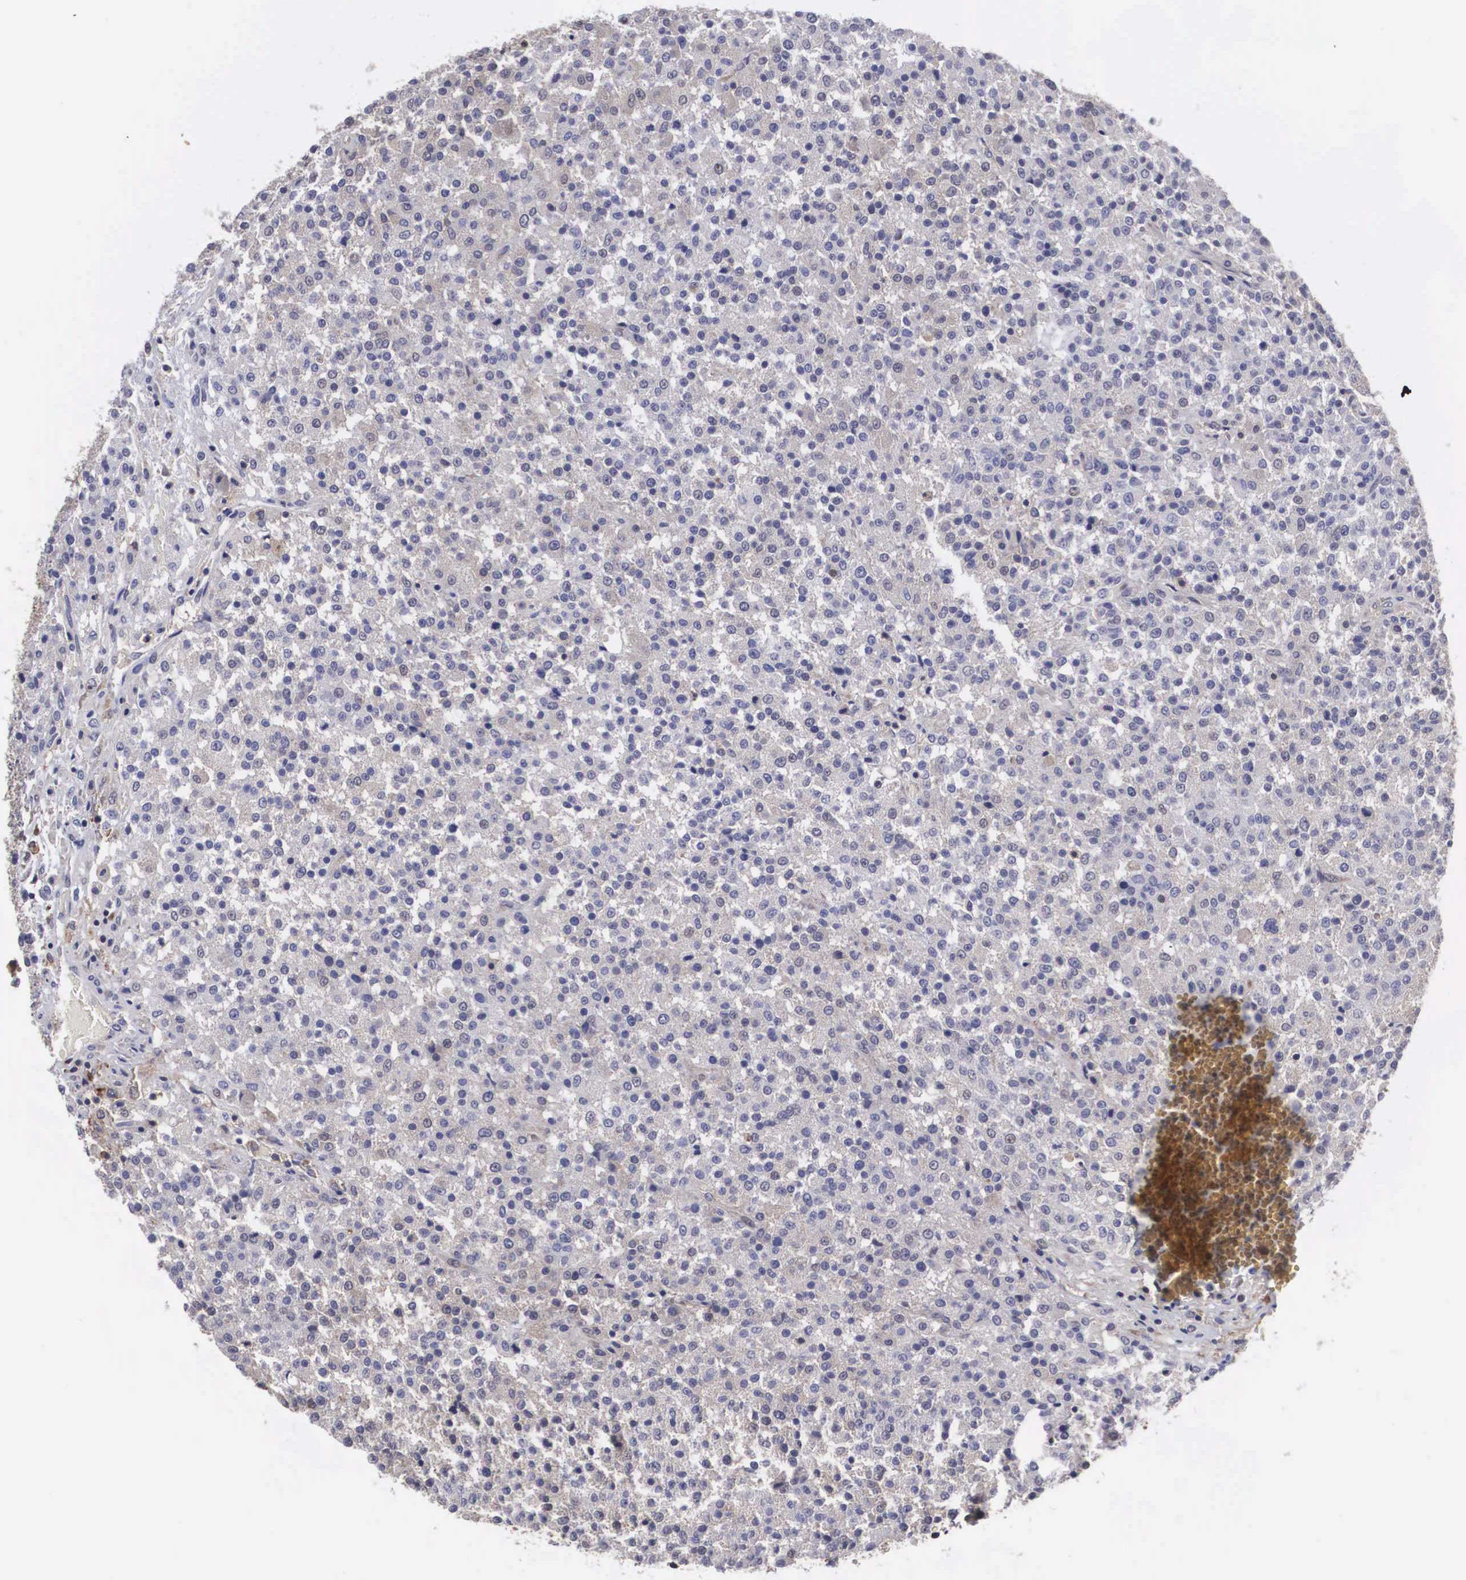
{"staining": {"intensity": "weak", "quantity": "25%-75%", "location": "cytoplasmic/membranous"}, "tissue": "testis cancer", "cell_type": "Tumor cells", "image_type": "cancer", "snomed": [{"axis": "morphology", "description": "Seminoma, NOS"}, {"axis": "topography", "description": "Testis"}], "caption": "Immunohistochemical staining of human testis cancer (seminoma) displays low levels of weak cytoplasmic/membranous protein expression in approximately 25%-75% of tumor cells.", "gene": "ADSL", "patient": {"sex": "male", "age": 59}}